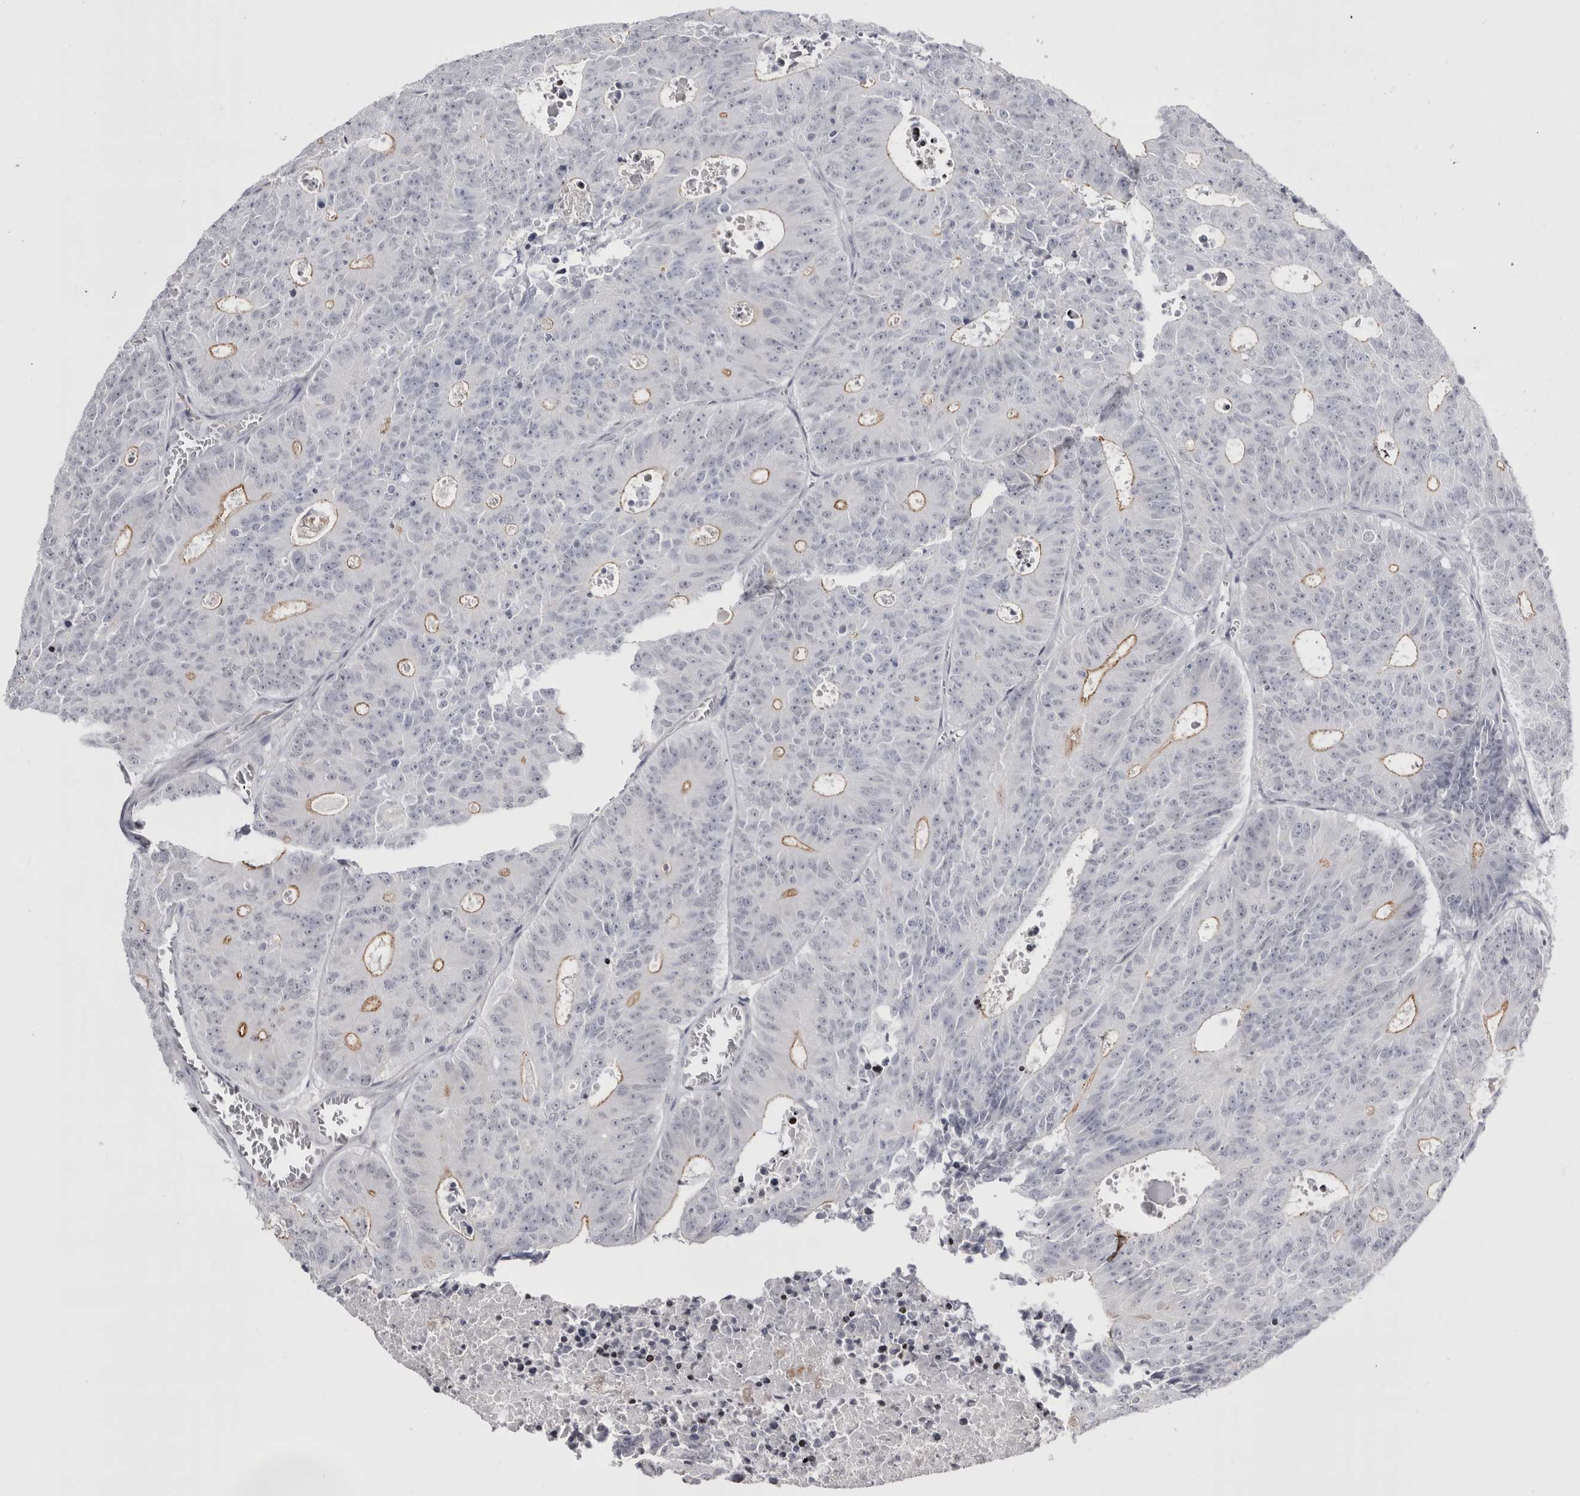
{"staining": {"intensity": "moderate", "quantity": "<25%", "location": "cytoplasmic/membranous"}, "tissue": "colorectal cancer", "cell_type": "Tumor cells", "image_type": "cancer", "snomed": [{"axis": "morphology", "description": "Adenocarcinoma, NOS"}, {"axis": "topography", "description": "Colon"}], "caption": "The micrograph exhibits immunohistochemical staining of colorectal cancer (adenocarcinoma). There is moderate cytoplasmic/membranous expression is identified in approximately <25% of tumor cells.", "gene": "FNDC8", "patient": {"sex": "male", "age": 87}}